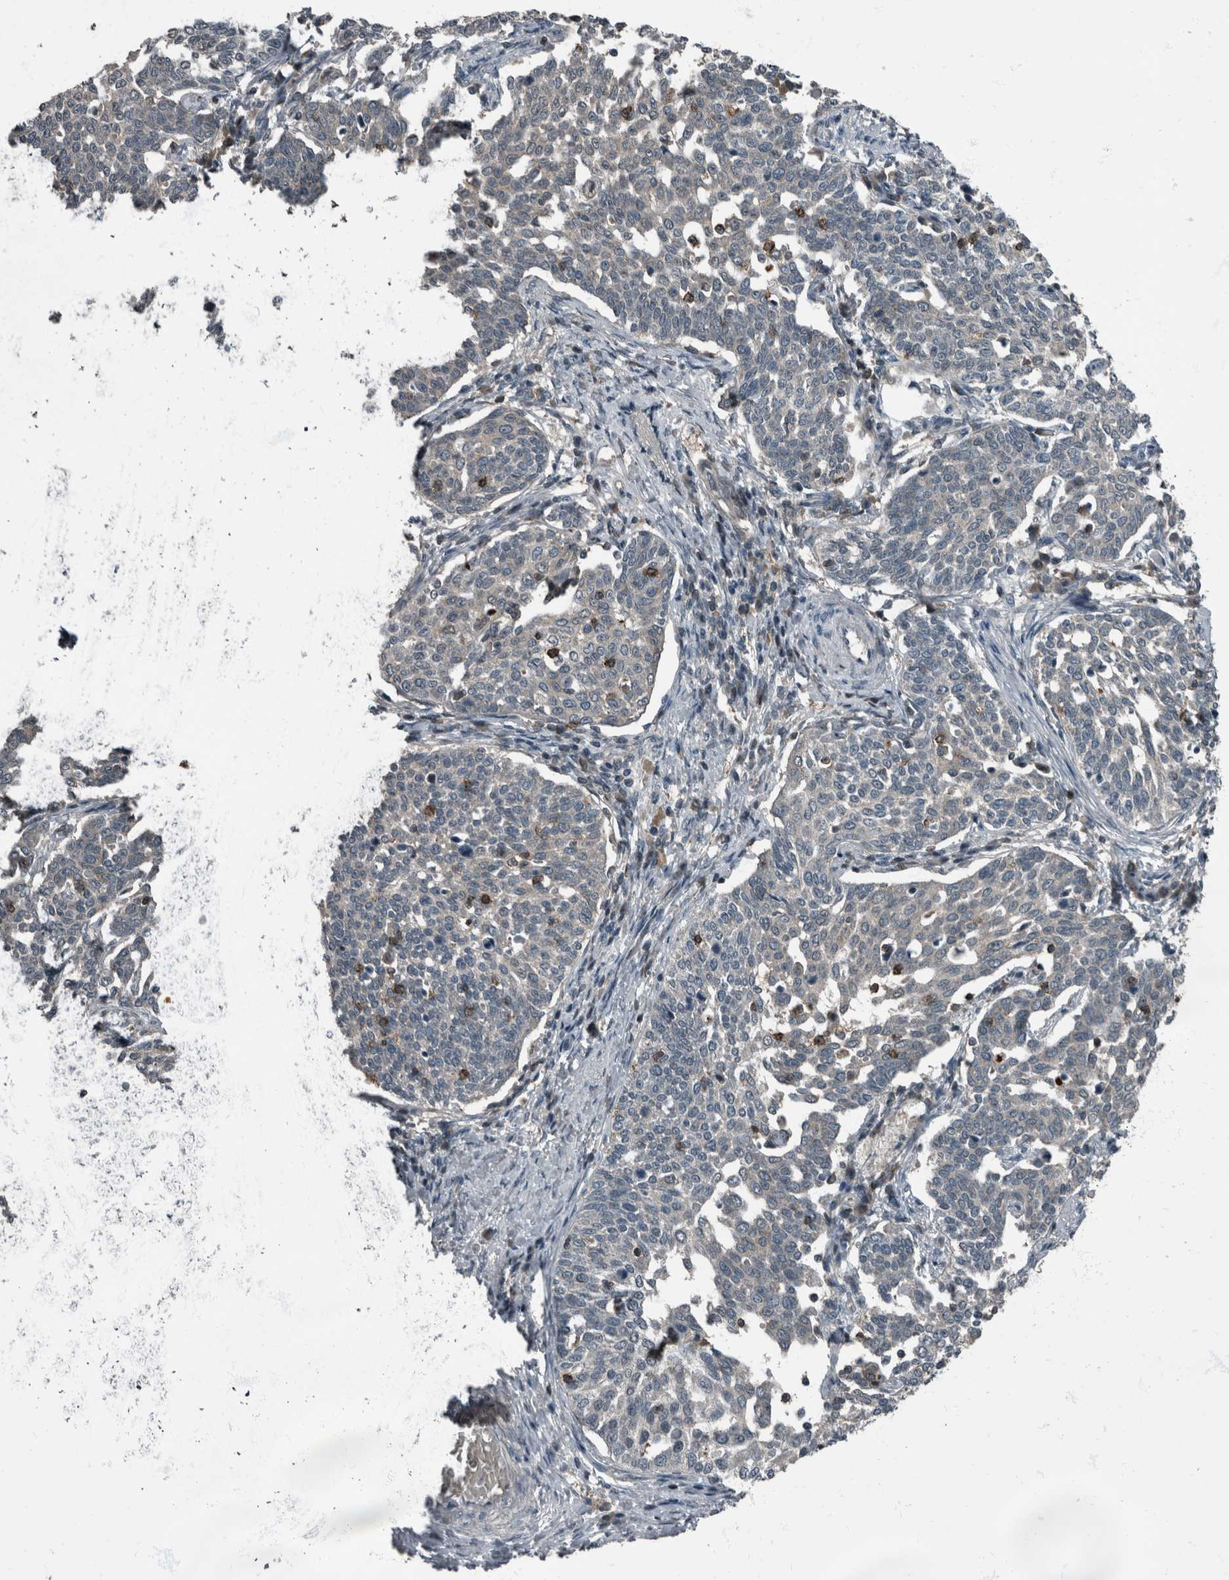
{"staining": {"intensity": "negative", "quantity": "none", "location": "none"}, "tissue": "cervical cancer", "cell_type": "Tumor cells", "image_type": "cancer", "snomed": [{"axis": "morphology", "description": "Squamous cell carcinoma, NOS"}, {"axis": "topography", "description": "Cervix"}], "caption": "Immunohistochemical staining of human cervical cancer (squamous cell carcinoma) demonstrates no significant staining in tumor cells.", "gene": "RABGGTB", "patient": {"sex": "female", "age": 34}}